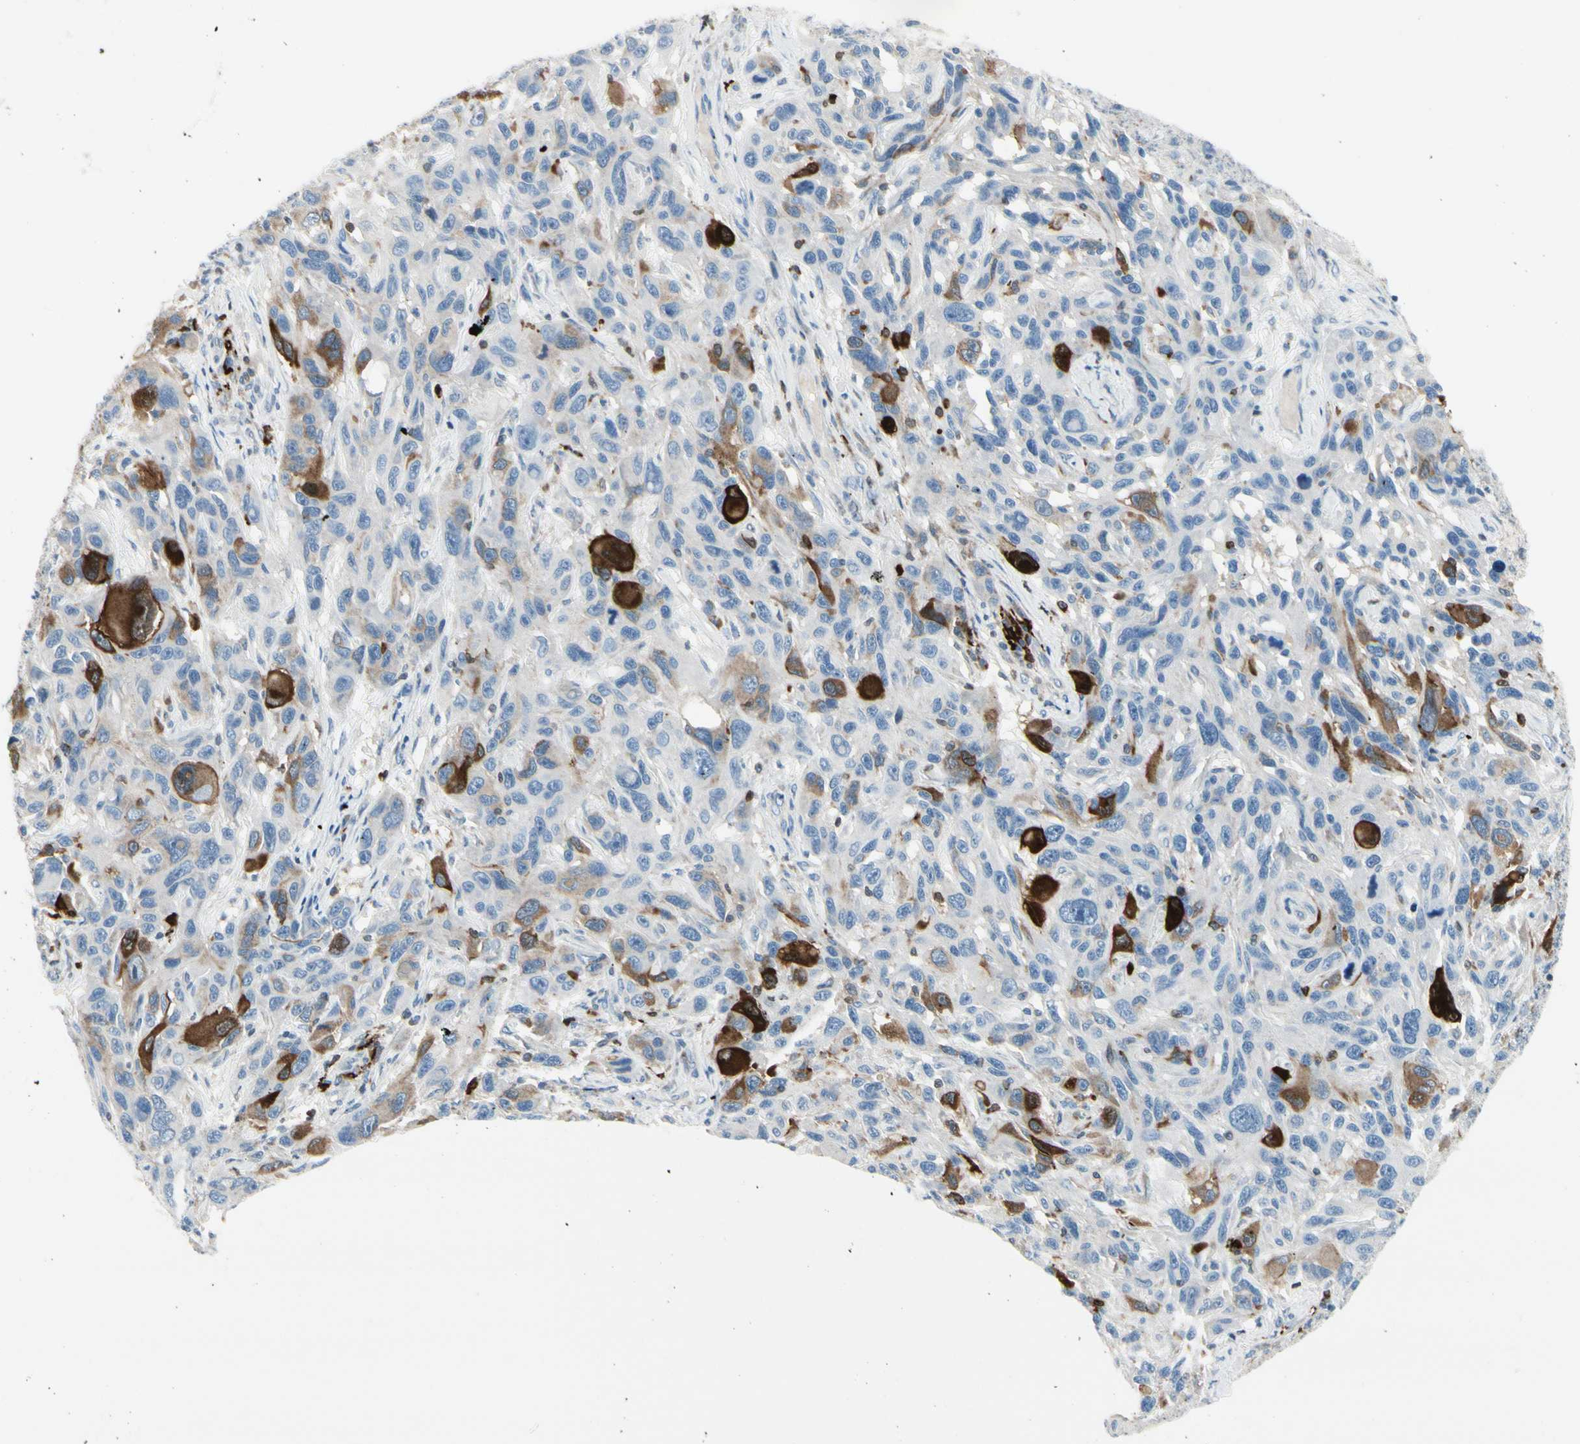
{"staining": {"intensity": "strong", "quantity": "<25%", "location": "cytoplasmic/membranous"}, "tissue": "melanoma", "cell_type": "Tumor cells", "image_type": "cancer", "snomed": [{"axis": "morphology", "description": "Malignant melanoma, NOS"}, {"axis": "topography", "description": "Skin"}], "caption": "Tumor cells exhibit medium levels of strong cytoplasmic/membranous positivity in approximately <25% of cells in melanoma. Ihc stains the protein in brown and the nuclei are stained blue.", "gene": "TRAF1", "patient": {"sex": "male", "age": 53}}